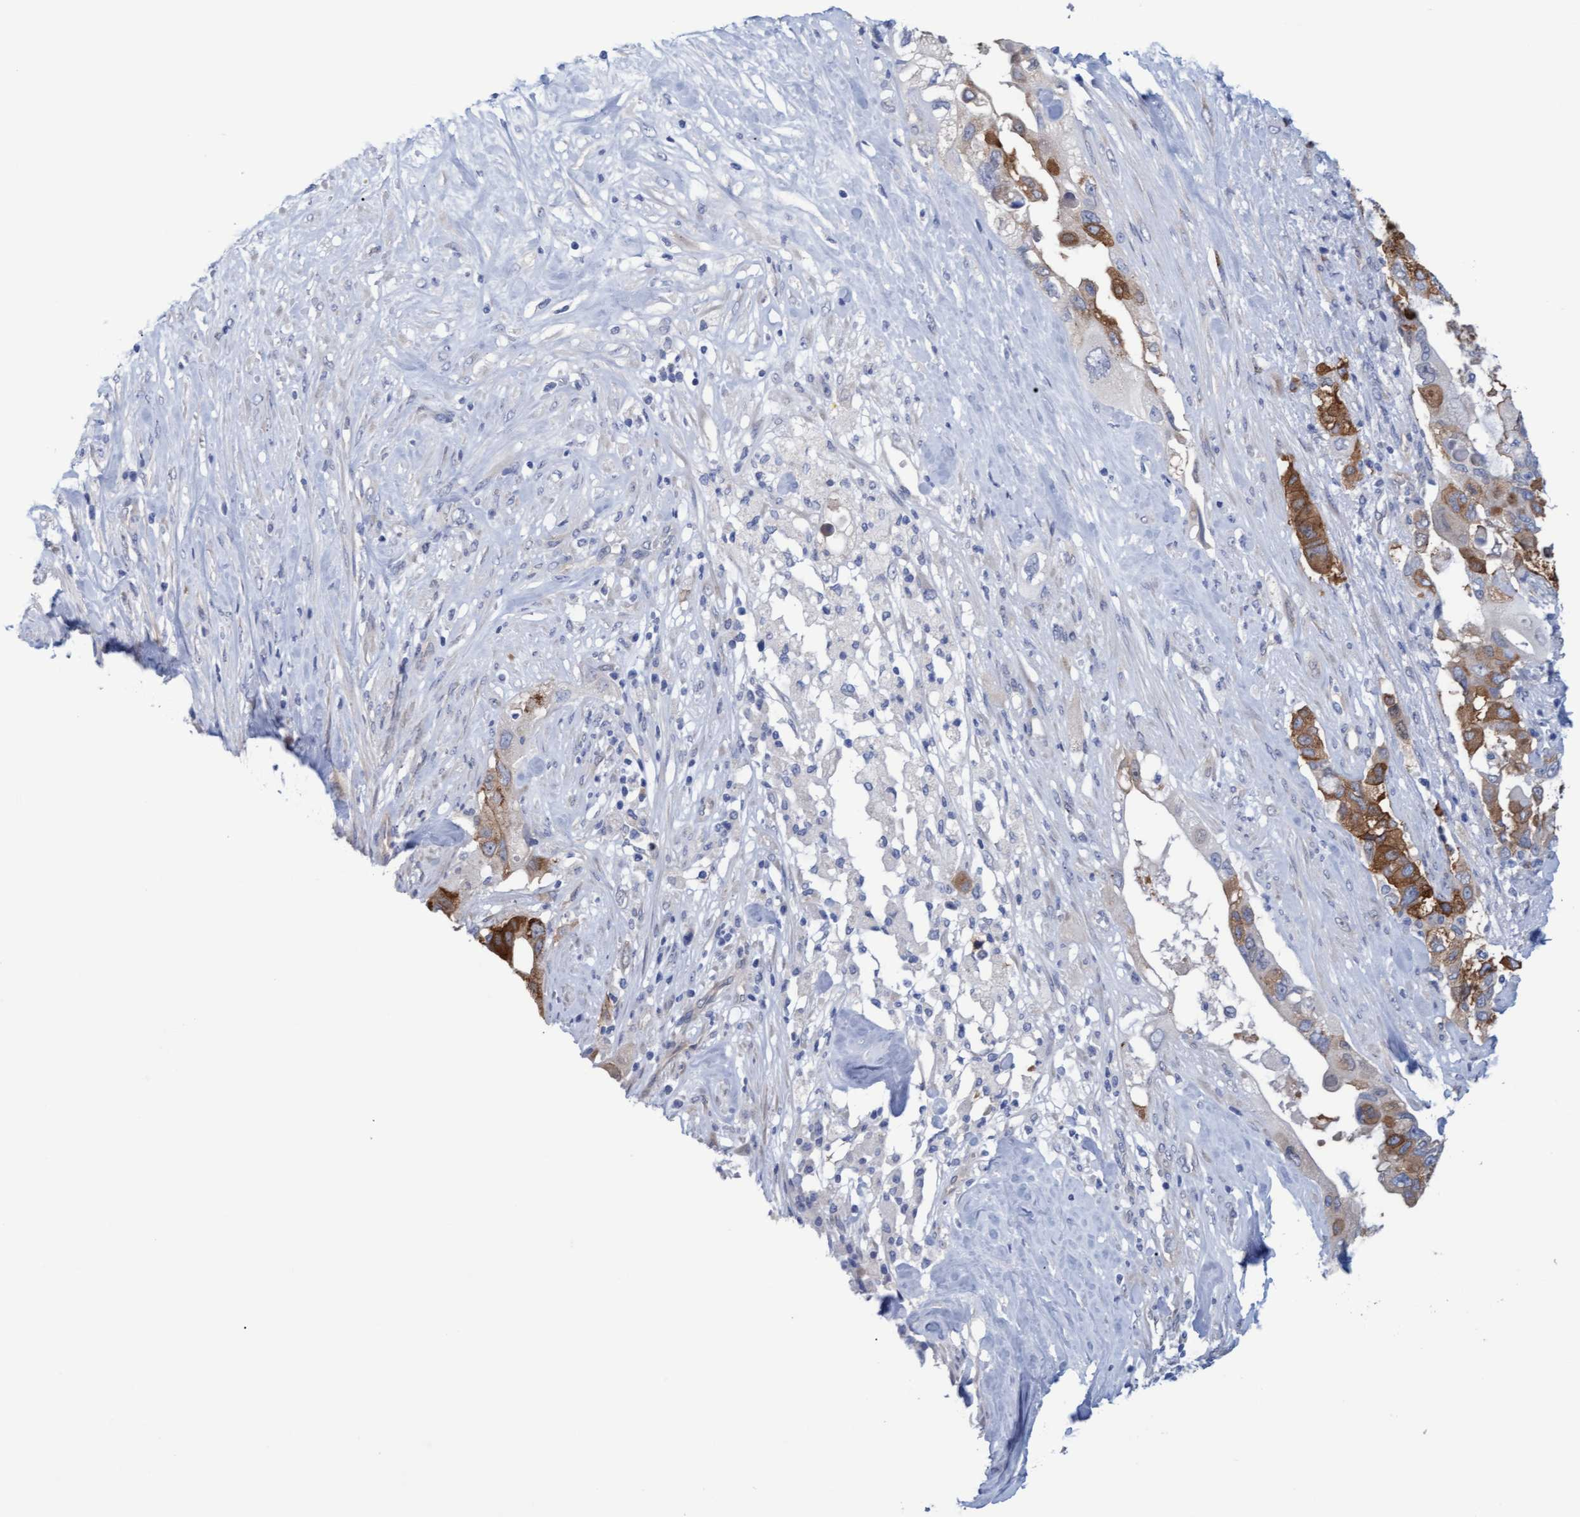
{"staining": {"intensity": "moderate", "quantity": ">75%", "location": "cytoplasmic/membranous"}, "tissue": "pancreatic cancer", "cell_type": "Tumor cells", "image_type": "cancer", "snomed": [{"axis": "morphology", "description": "Adenocarcinoma, NOS"}, {"axis": "topography", "description": "Pancreas"}], "caption": "Pancreatic cancer tissue demonstrates moderate cytoplasmic/membranous staining in about >75% of tumor cells, visualized by immunohistochemistry.", "gene": "STXBP1", "patient": {"sex": "female", "age": 56}}